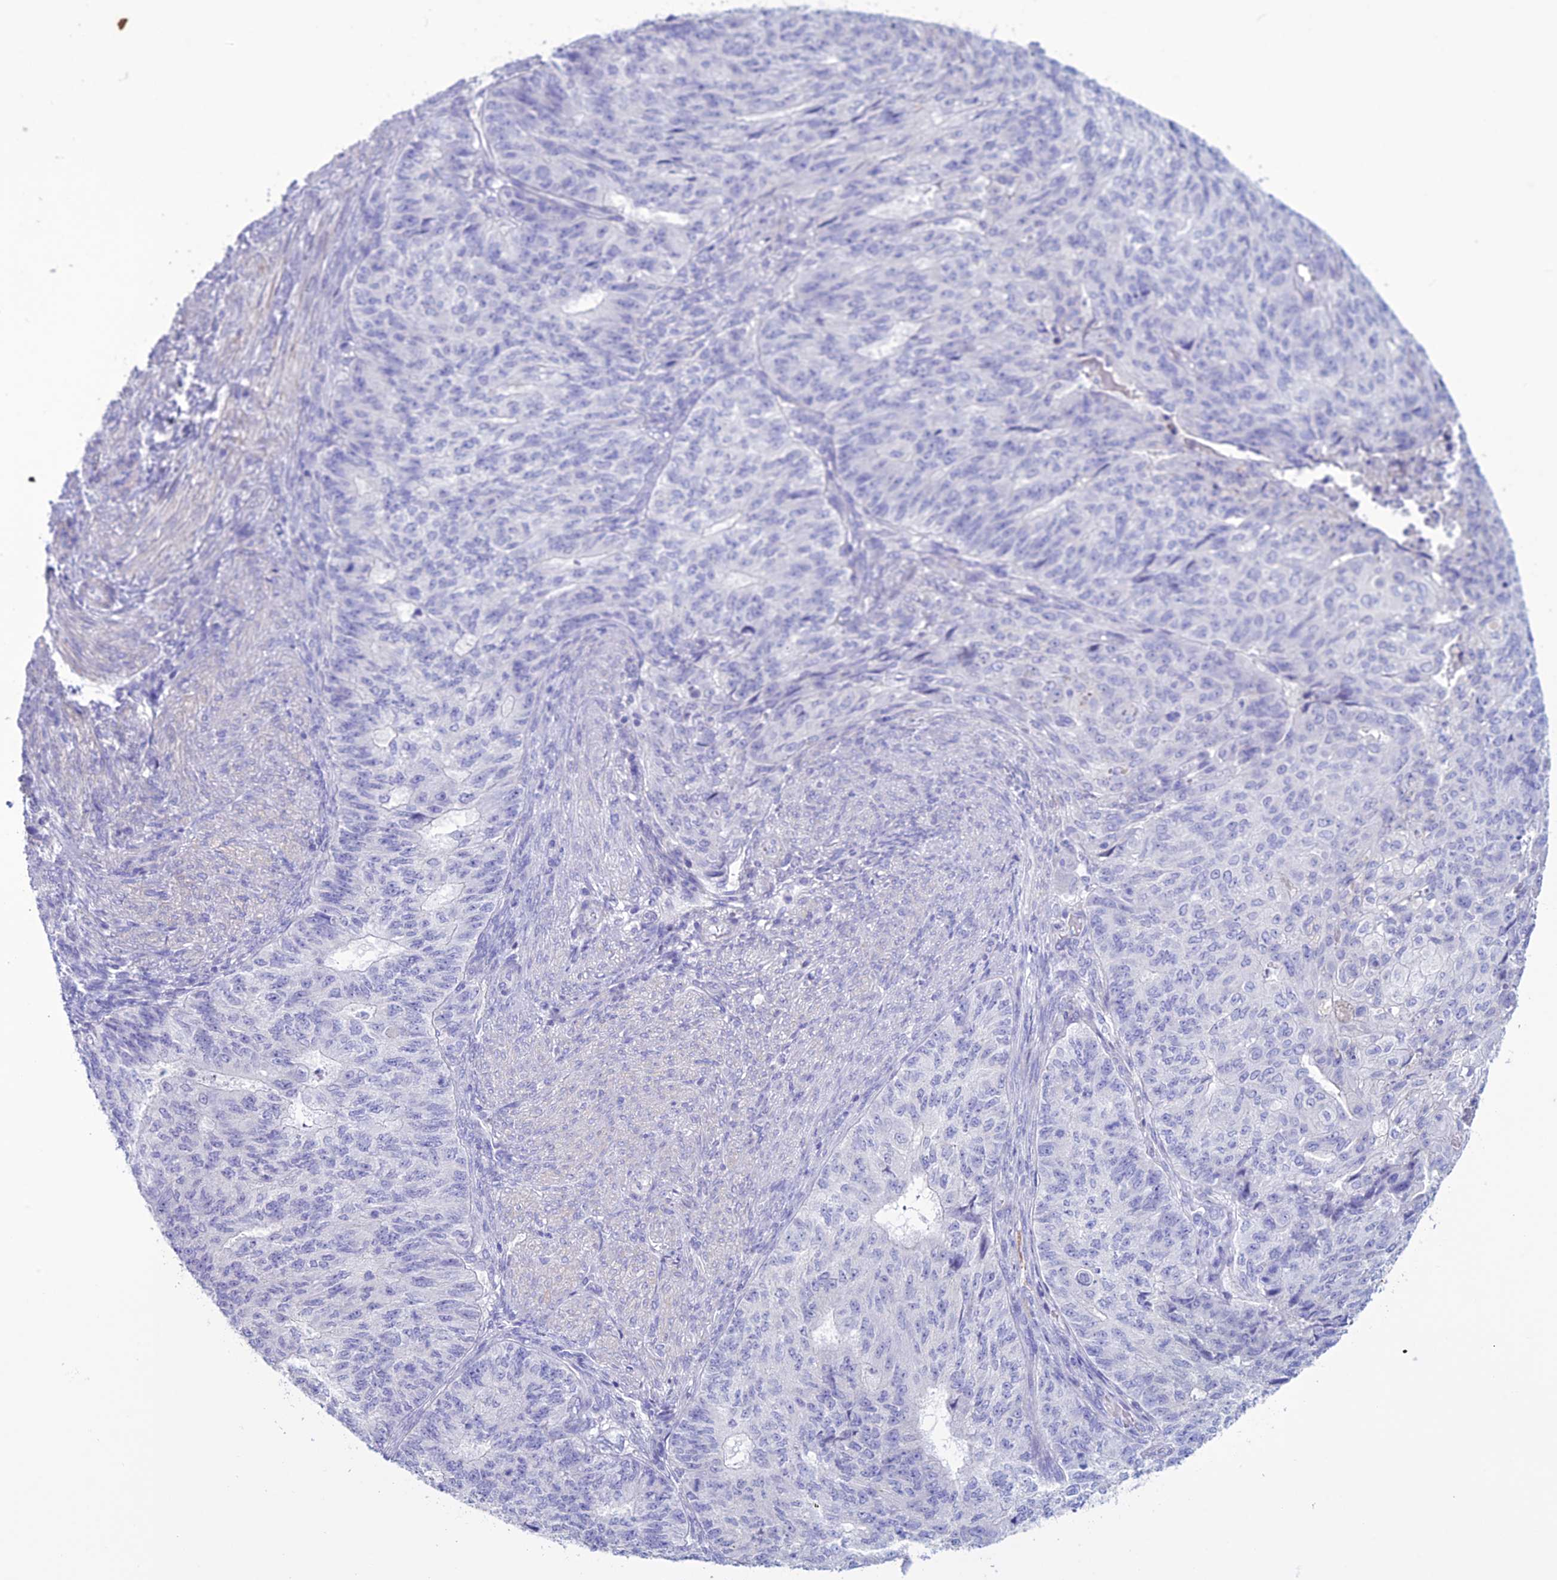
{"staining": {"intensity": "negative", "quantity": "none", "location": "none"}, "tissue": "endometrial cancer", "cell_type": "Tumor cells", "image_type": "cancer", "snomed": [{"axis": "morphology", "description": "Adenocarcinoma, NOS"}, {"axis": "topography", "description": "Endometrium"}], "caption": "IHC of endometrial cancer (adenocarcinoma) demonstrates no staining in tumor cells.", "gene": "CLEC2L", "patient": {"sex": "female", "age": 32}}